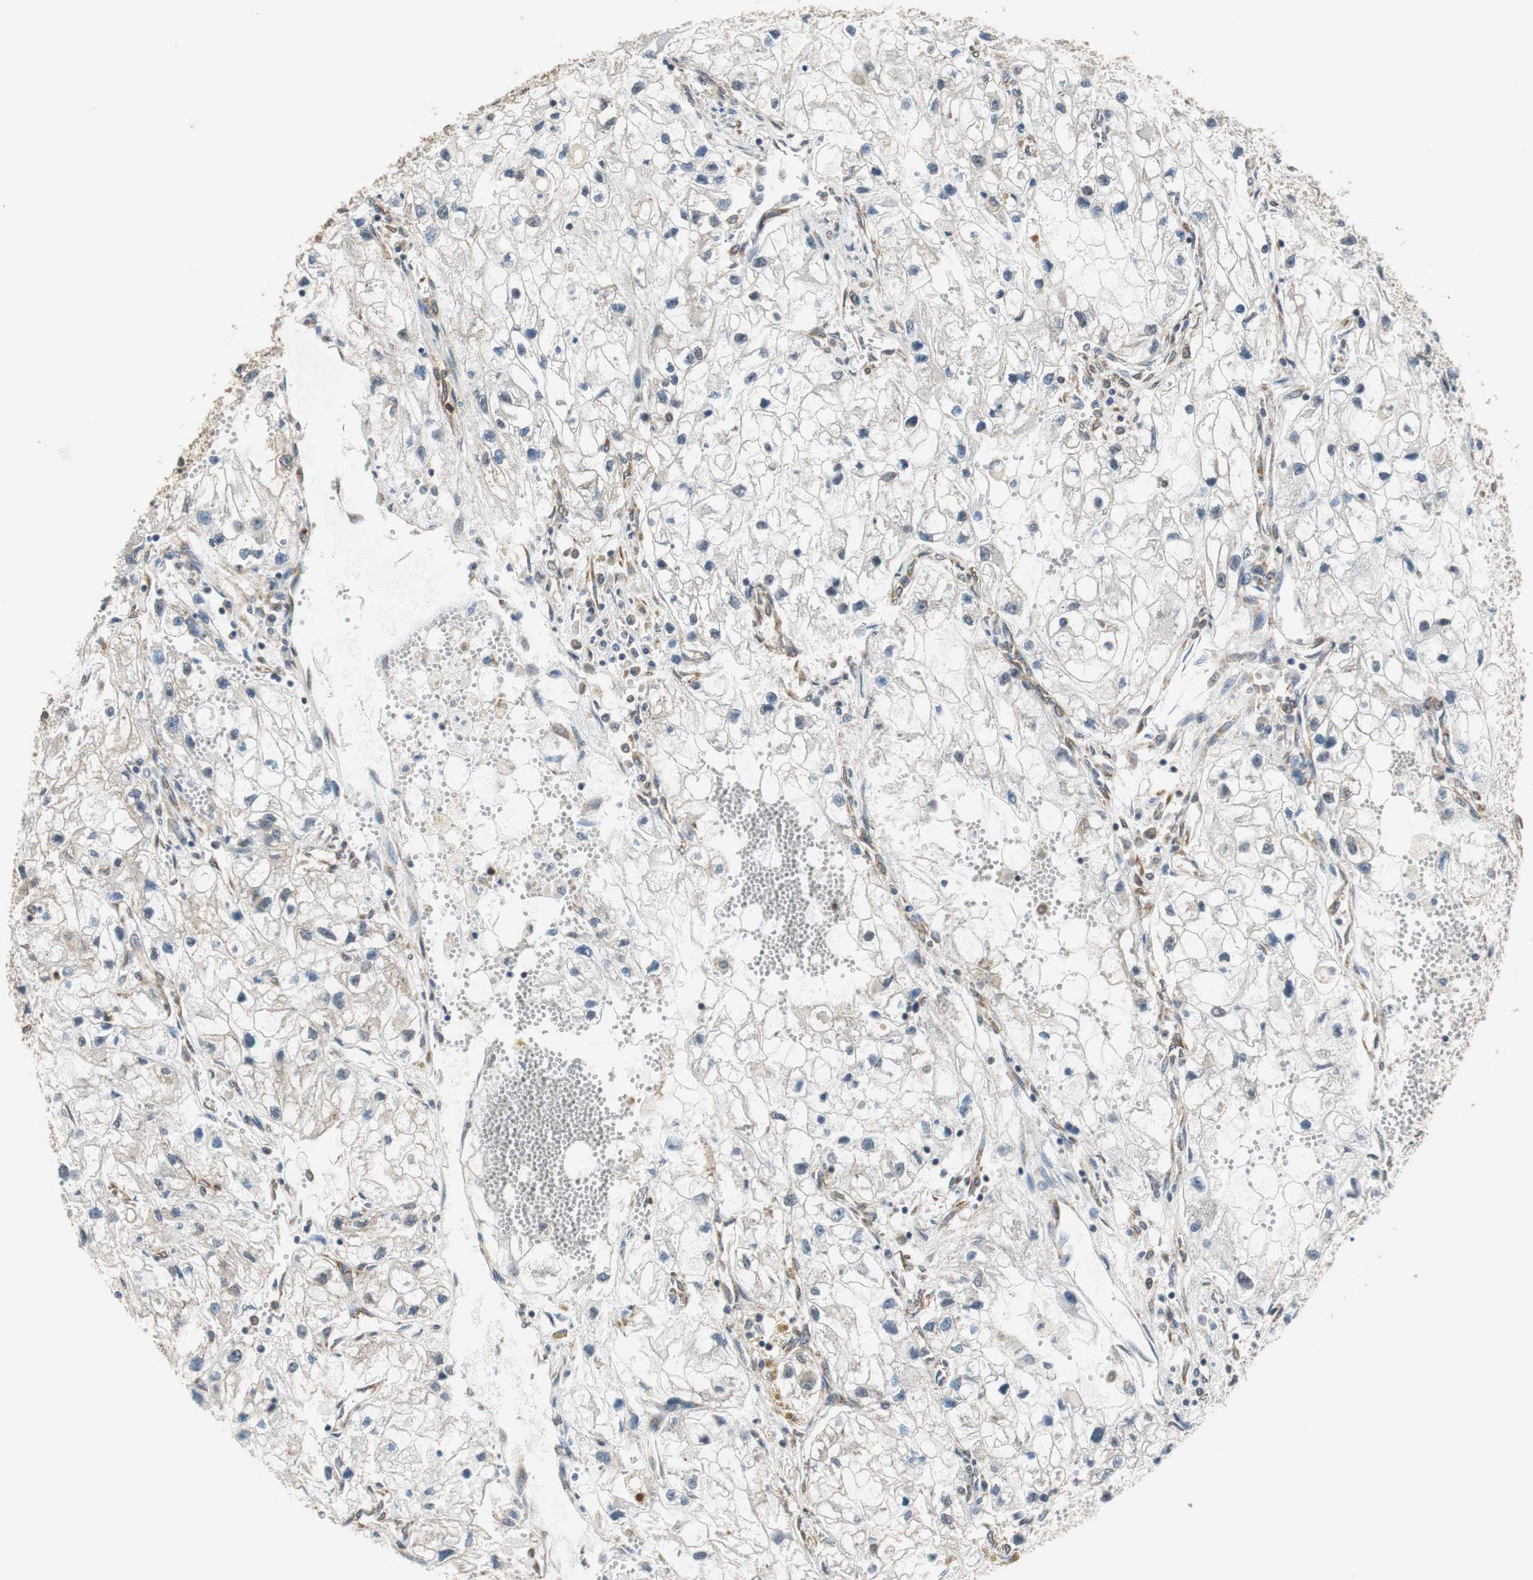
{"staining": {"intensity": "weak", "quantity": "<25%", "location": "cytoplasmic/membranous"}, "tissue": "renal cancer", "cell_type": "Tumor cells", "image_type": "cancer", "snomed": [{"axis": "morphology", "description": "Adenocarcinoma, NOS"}, {"axis": "topography", "description": "Kidney"}], "caption": "Protein analysis of adenocarcinoma (renal) reveals no significant expression in tumor cells.", "gene": "CNOT3", "patient": {"sex": "female", "age": 70}}